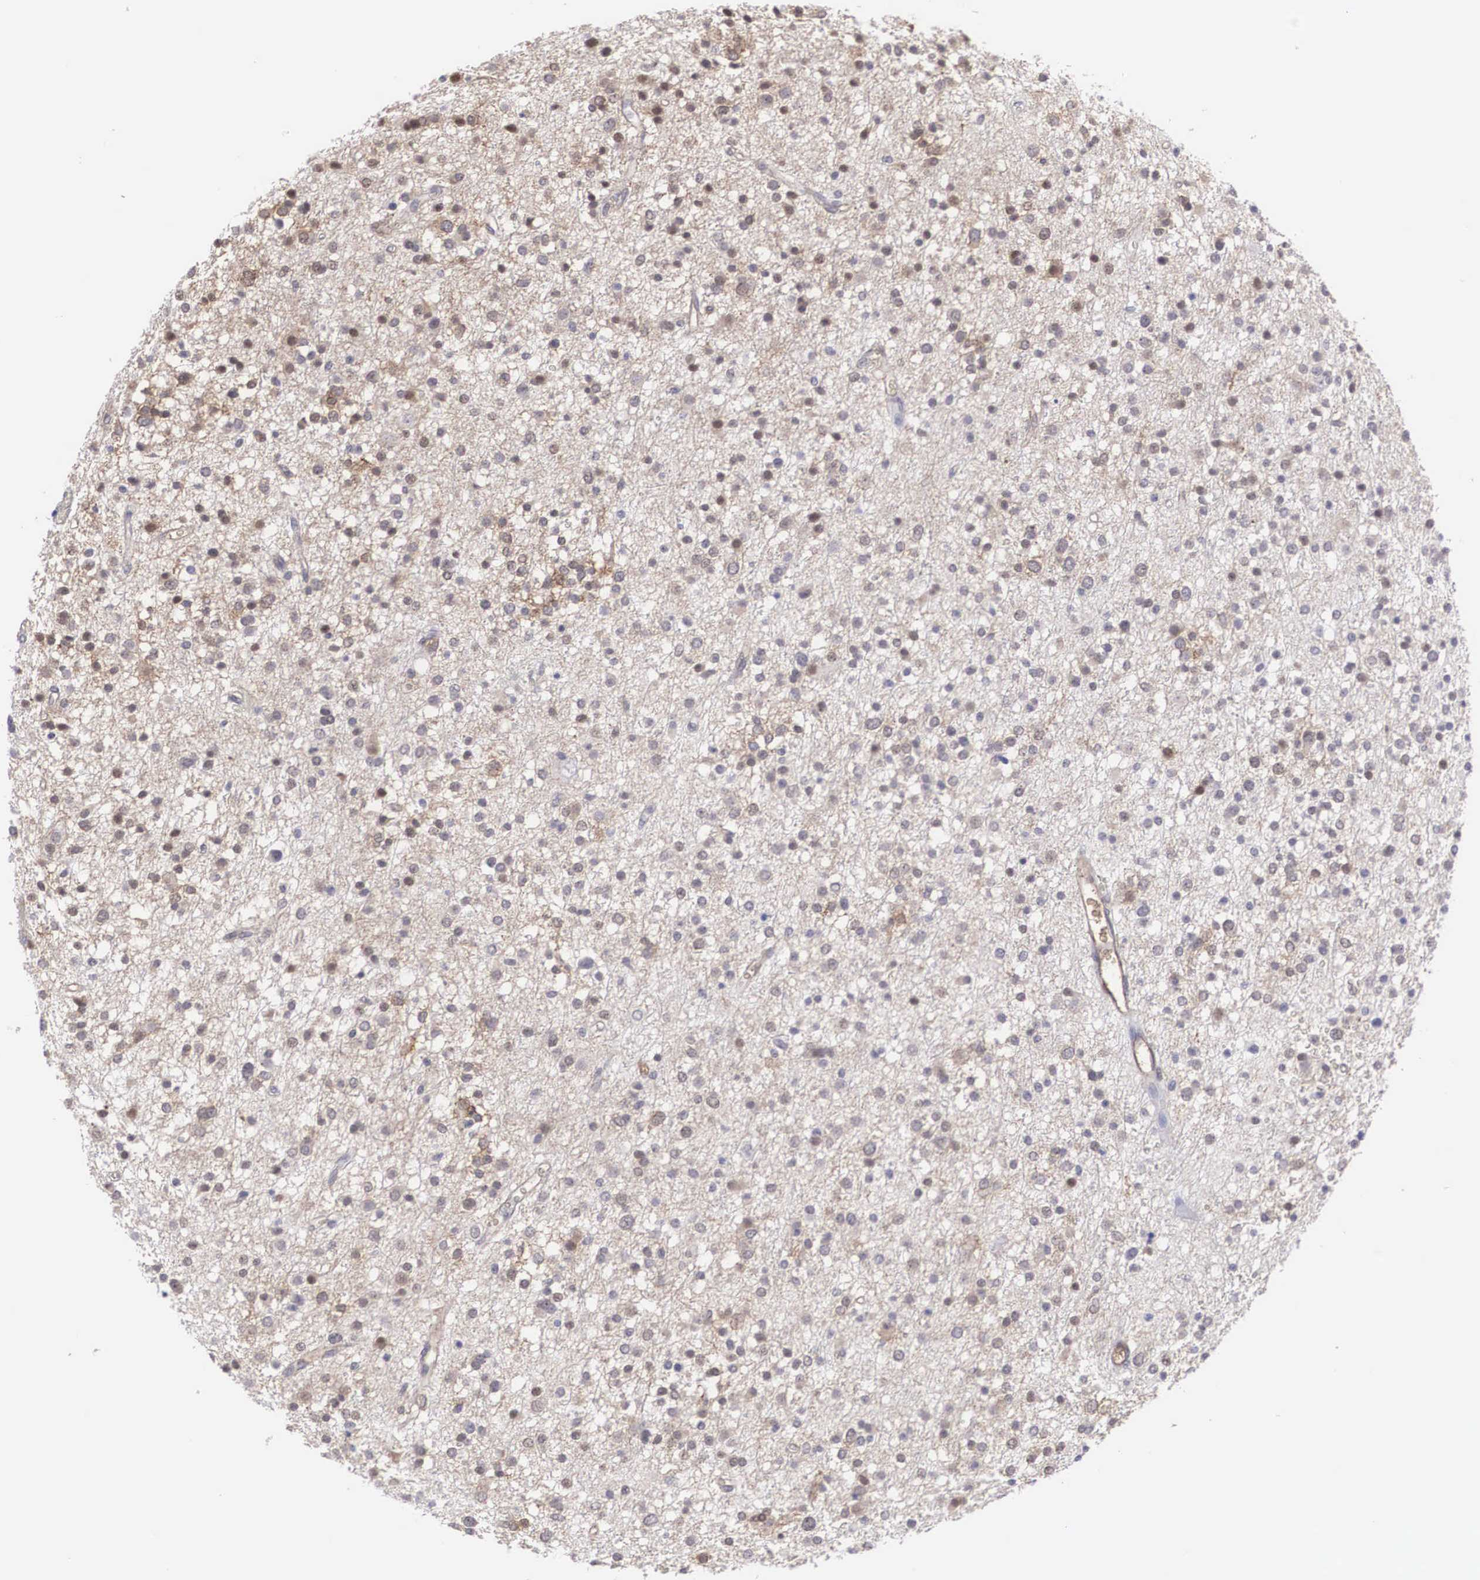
{"staining": {"intensity": "moderate", "quantity": "25%-75%", "location": "cytoplasmic/membranous,nuclear"}, "tissue": "glioma", "cell_type": "Tumor cells", "image_type": "cancer", "snomed": [{"axis": "morphology", "description": "Glioma, malignant, Low grade"}, {"axis": "topography", "description": "Brain"}], "caption": "Protein staining of malignant low-grade glioma tissue displays moderate cytoplasmic/membranous and nuclear staining in approximately 25%-75% of tumor cells.", "gene": "RBPJ", "patient": {"sex": "female", "age": 36}}